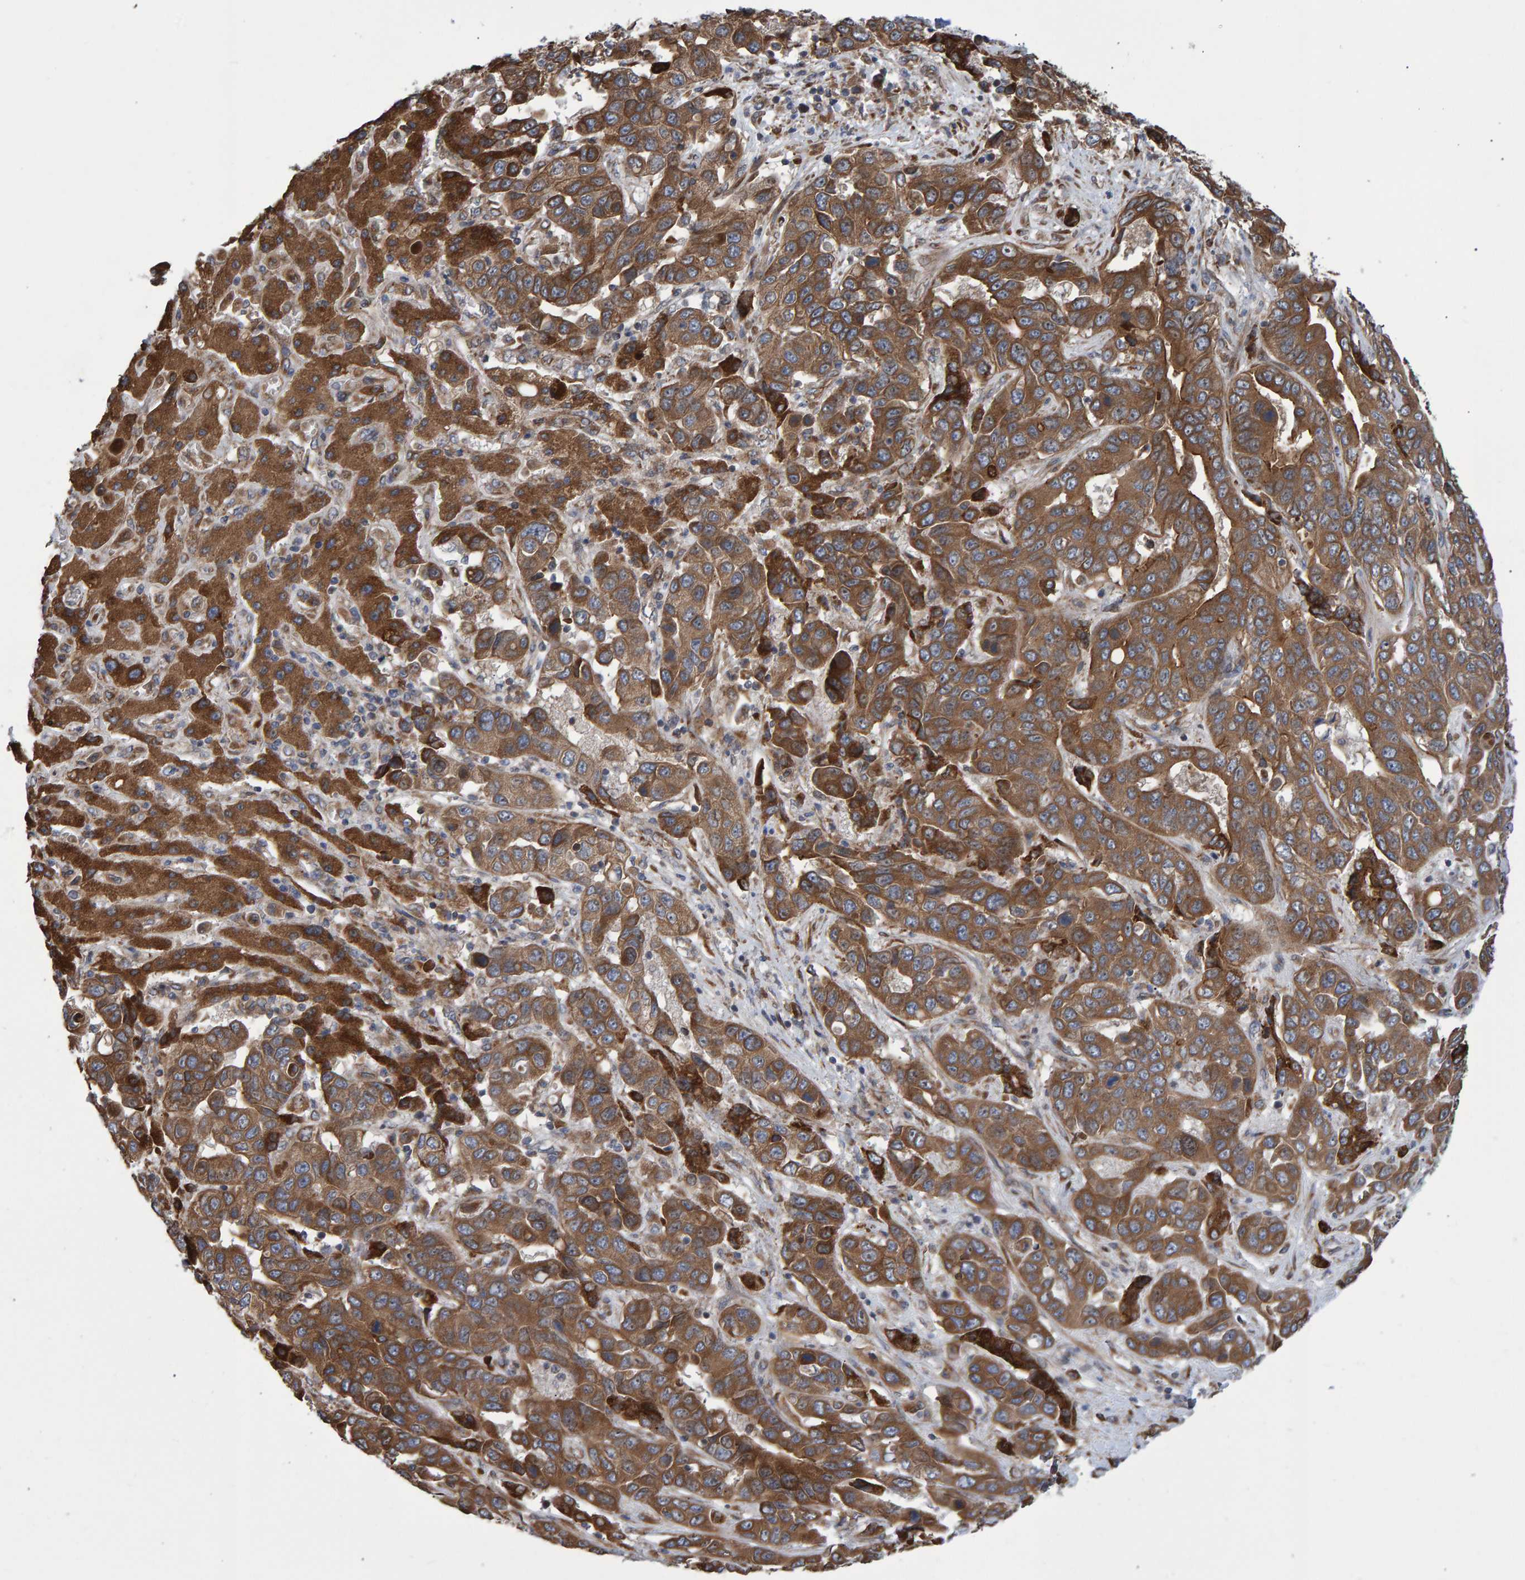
{"staining": {"intensity": "moderate", "quantity": ">75%", "location": "cytoplasmic/membranous"}, "tissue": "liver cancer", "cell_type": "Tumor cells", "image_type": "cancer", "snomed": [{"axis": "morphology", "description": "Cholangiocarcinoma"}, {"axis": "topography", "description": "Liver"}], "caption": "Moderate cytoplasmic/membranous staining for a protein is appreciated in approximately >75% of tumor cells of cholangiocarcinoma (liver) using immunohistochemistry (IHC).", "gene": "FAM117A", "patient": {"sex": "female", "age": 52}}